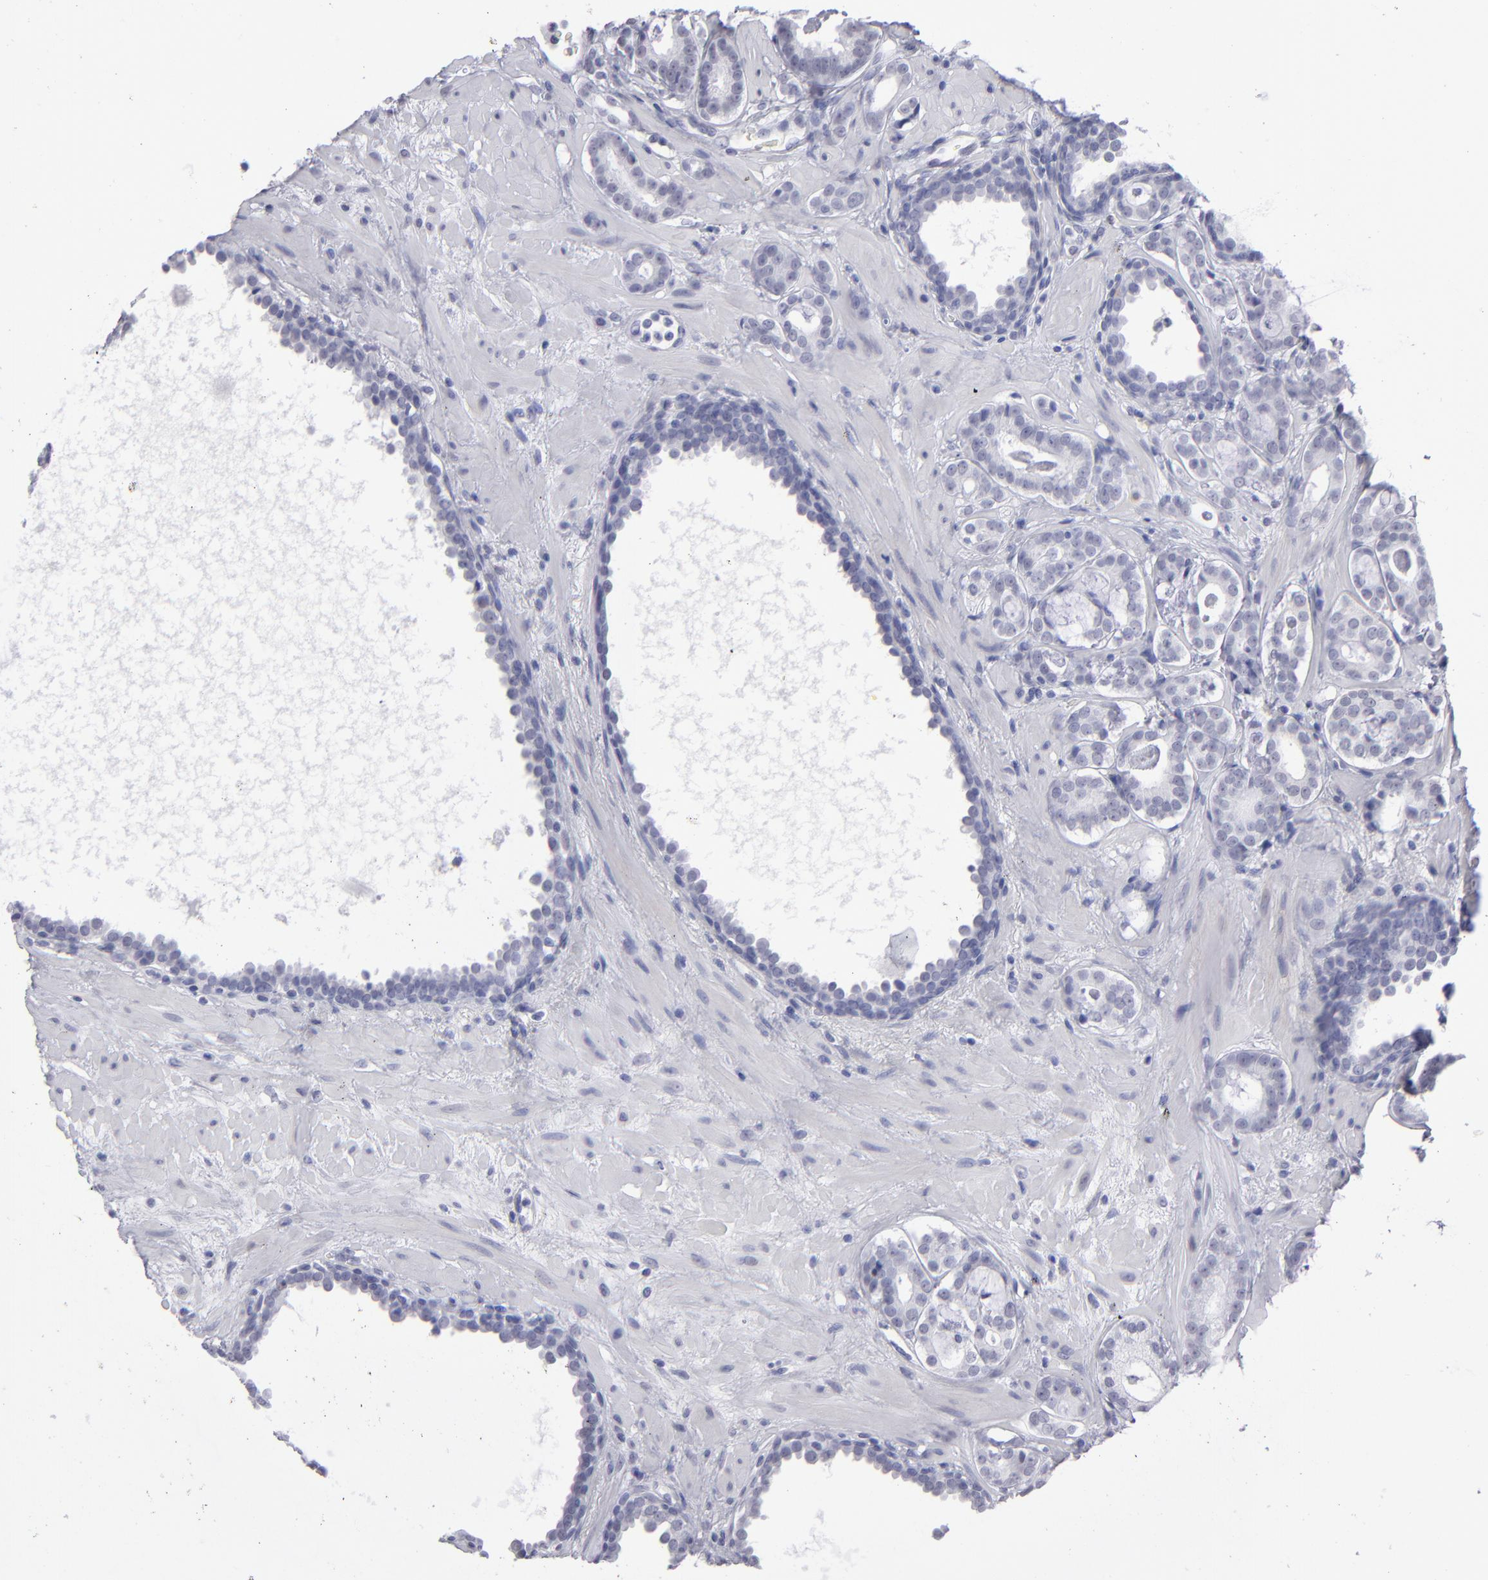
{"staining": {"intensity": "negative", "quantity": "none", "location": "none"}, "tissue": "prostate cancer", "cell_type": "Tumor cells", "image_type": "cancer", "snomed": [{"axis": "morphology", "description": "Adenocarcinoma, Low grade"}, {"axis": "topography", "description": "Prostate"}], "caption": "Prostate cancer was stained to show a protein in brown. There is no significant positivity in tumor cells. (DAB immunohistochemistry (IHC), high magnification).", "gene": "ALDOB", "patient": {"sex": "male", "age": 57}}